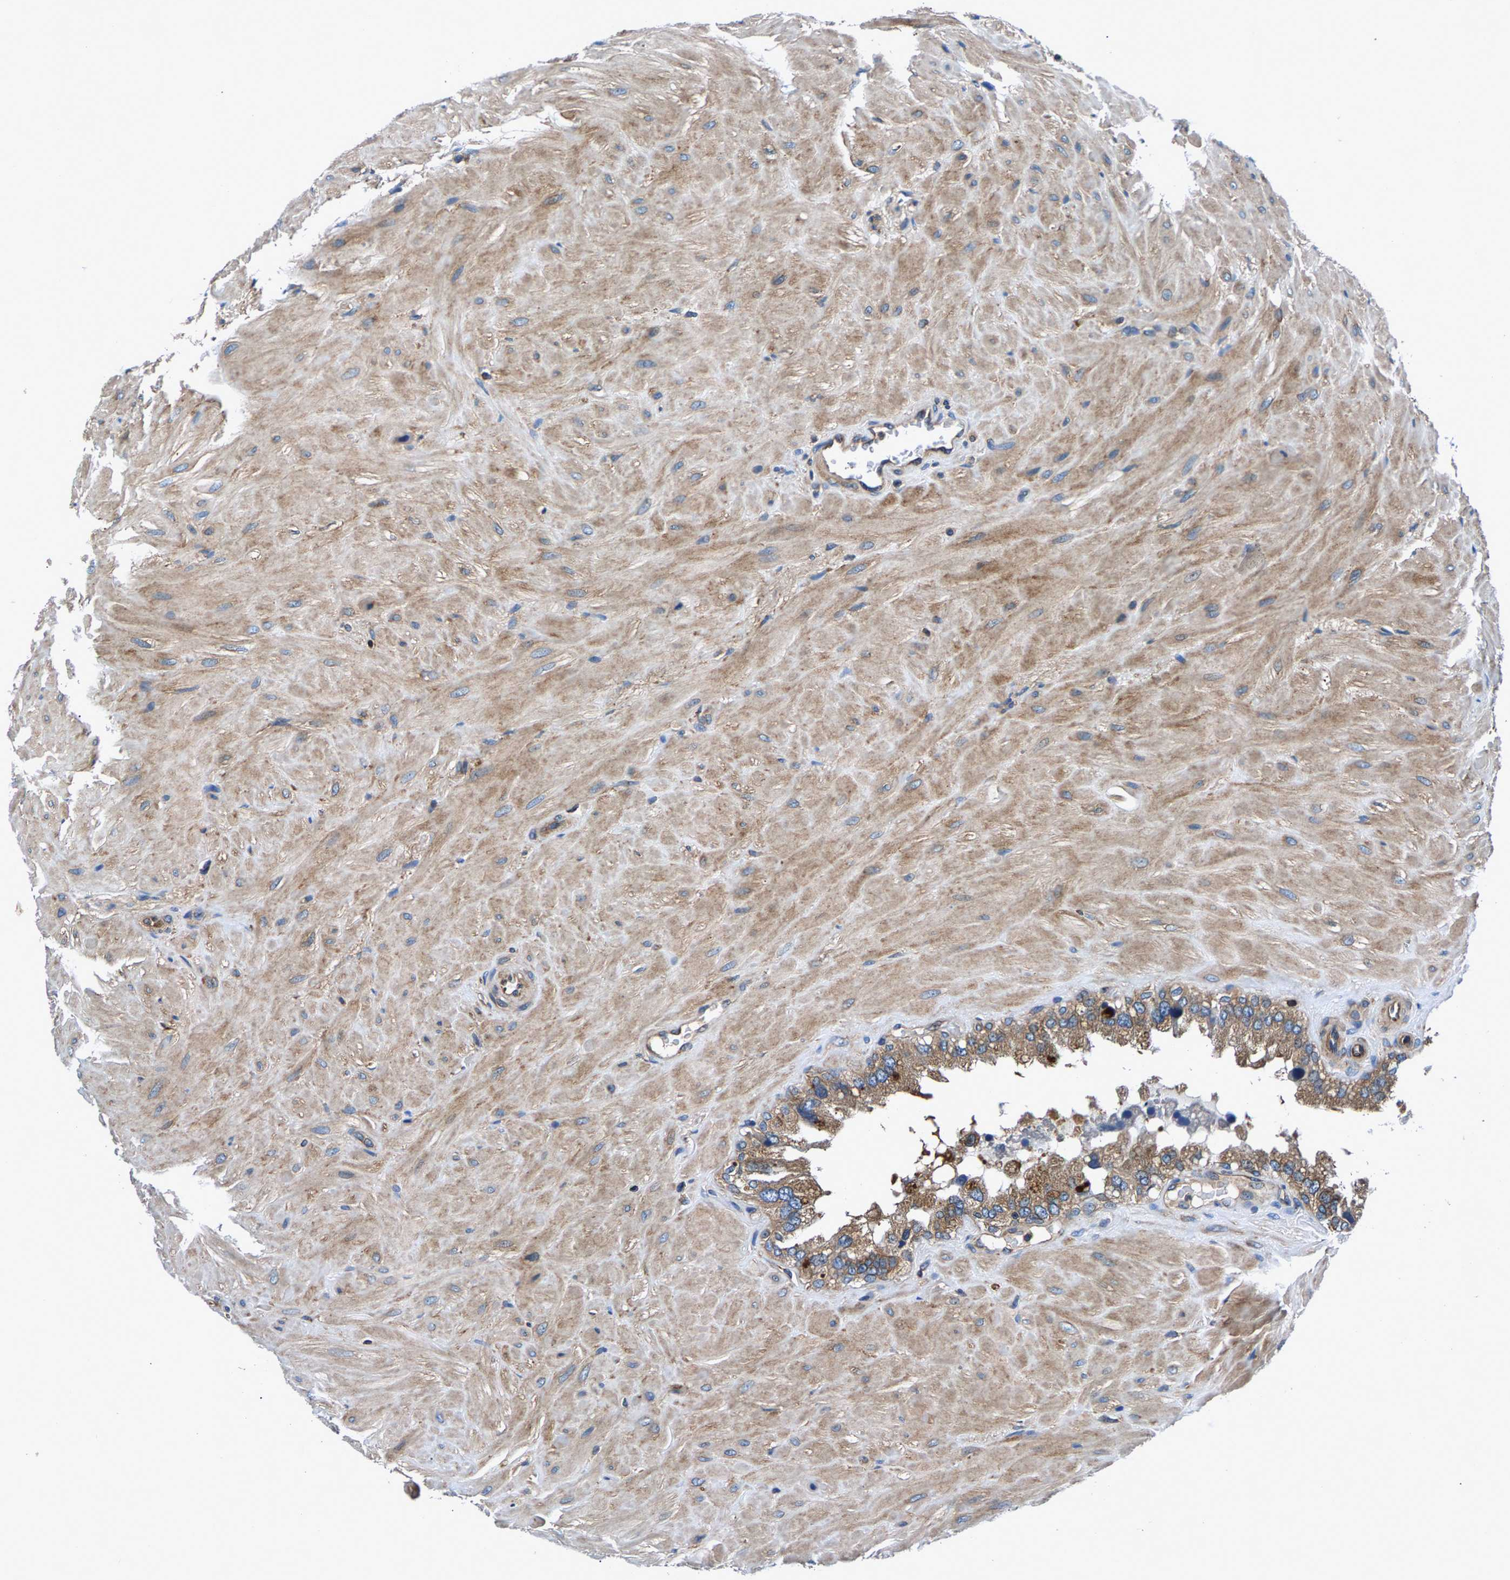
{"staining": {"intensity": "moderate", "quantity": "25%-75%", "location": "cytoplasmic/membranous"}, "tissue": "seminal vesicle", "cell_type": "Glandular cells", "image_type": "normal", "snomed": [{"axis": "morphology", "description": "Normal tissue, NOS"}, {"axis": "topography", "description": "Prostate"}, {"axis": "topography", "description": "Seminal veicle"}], "caption": "Moderate cytoplasmic/membranous positivity for a protein is identified in about 25%-75% of glandular cells of benign seminal vesicle using immunohistochemistry.", "gene": "LPCAT1", "patient": {"sex": "male", "age": 51}}